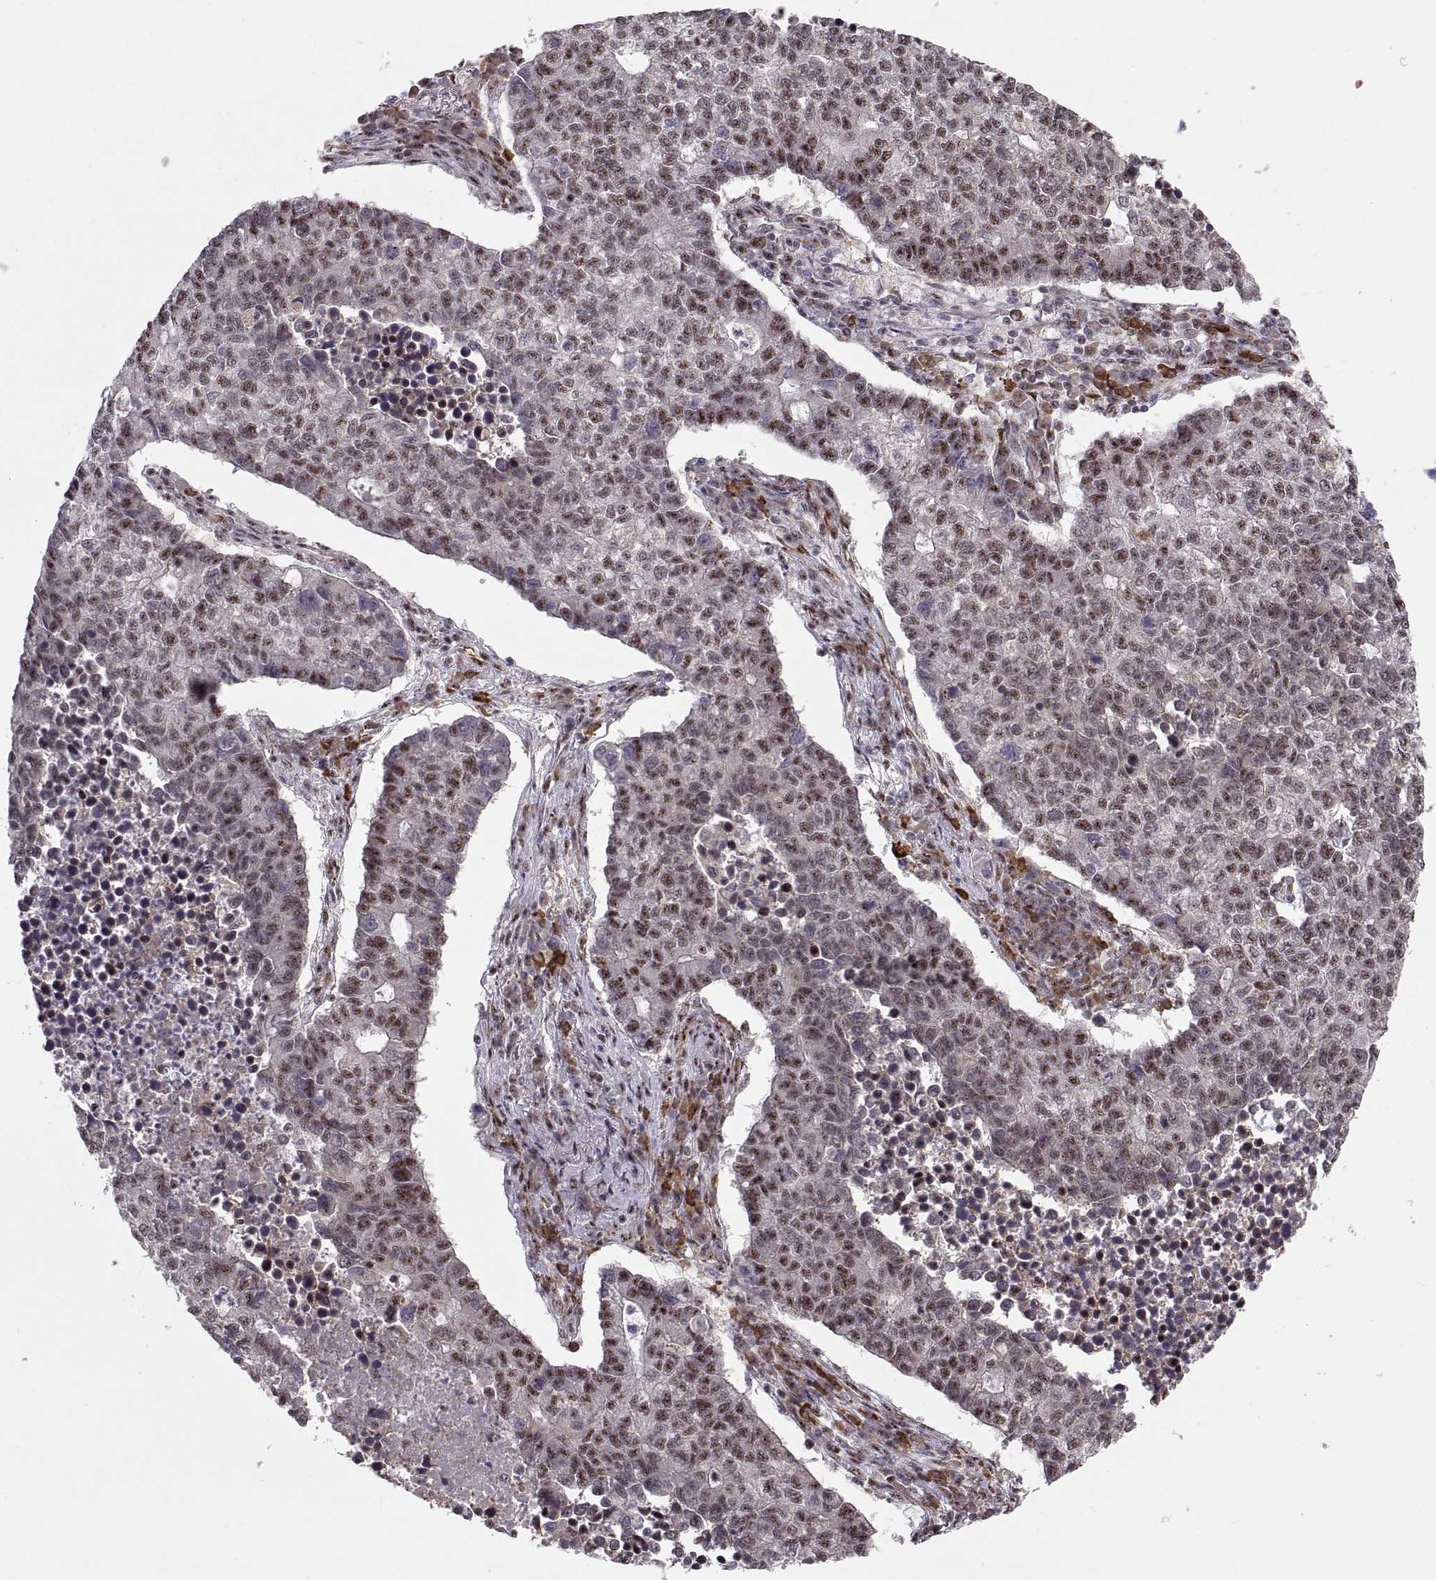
{"staining": {"intensity": "moderate", "quantity": "<25%", "location": "nuclear"}, "tissue": "lung cancer", "cell_type": "Tumor cells", "image_type": "cancer", "snomed": [{"axis": "morphology", "description": "Adenocarcinoma, NOS"}, {"axis": "topography", "description": "Lung"}], "caption": "The histopathology image demonstrates staining of lung adenocarcinoma, revealing moderate nuclear protein expression (brown color) within tumor cells. (DAB (3,3'-diaminobenzidine) IHC, brown staining for protein, blue staining for nuclei).", "gene": "ZCCHC17", "patient": {"sex": "male", "age": 57}}